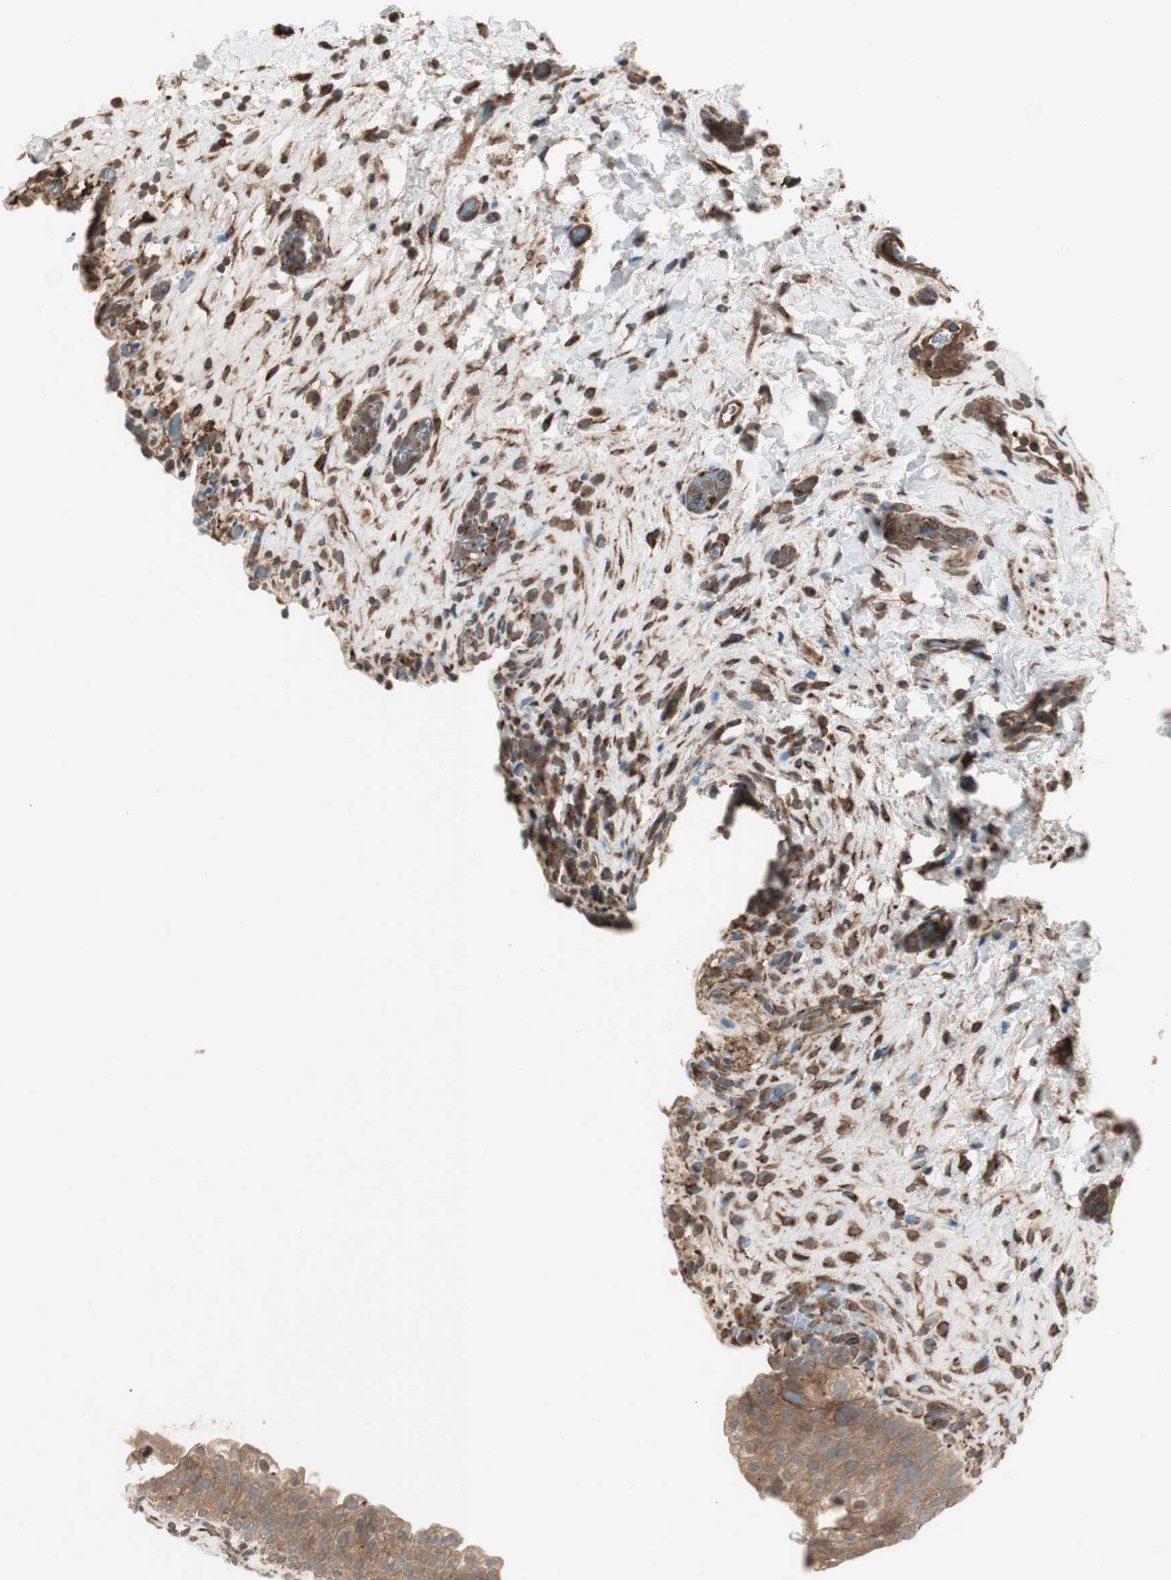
{"staining": {"intensity": "weak", "quantity": ">75%", "location": "cytoplasmic/membranous"}, "tissue": "urinary bladder", "cell_type": "Urothelial cells", "image_type": "normal", "snomed": [{"axis": "morphology", "description": "Normal tissue, NOS"}, {"axis": "topography", "description": "Urinary bladder"}], "caption": "Approximately >75% of urothelial cells in unremarkable human urinary bladder demonstrate weak cytoplasmic/membranous protein staining as visualized by brown immunohistochemical staining.", "gene": "PRKG1", "patient": {"sex": "female", "age": 64}}